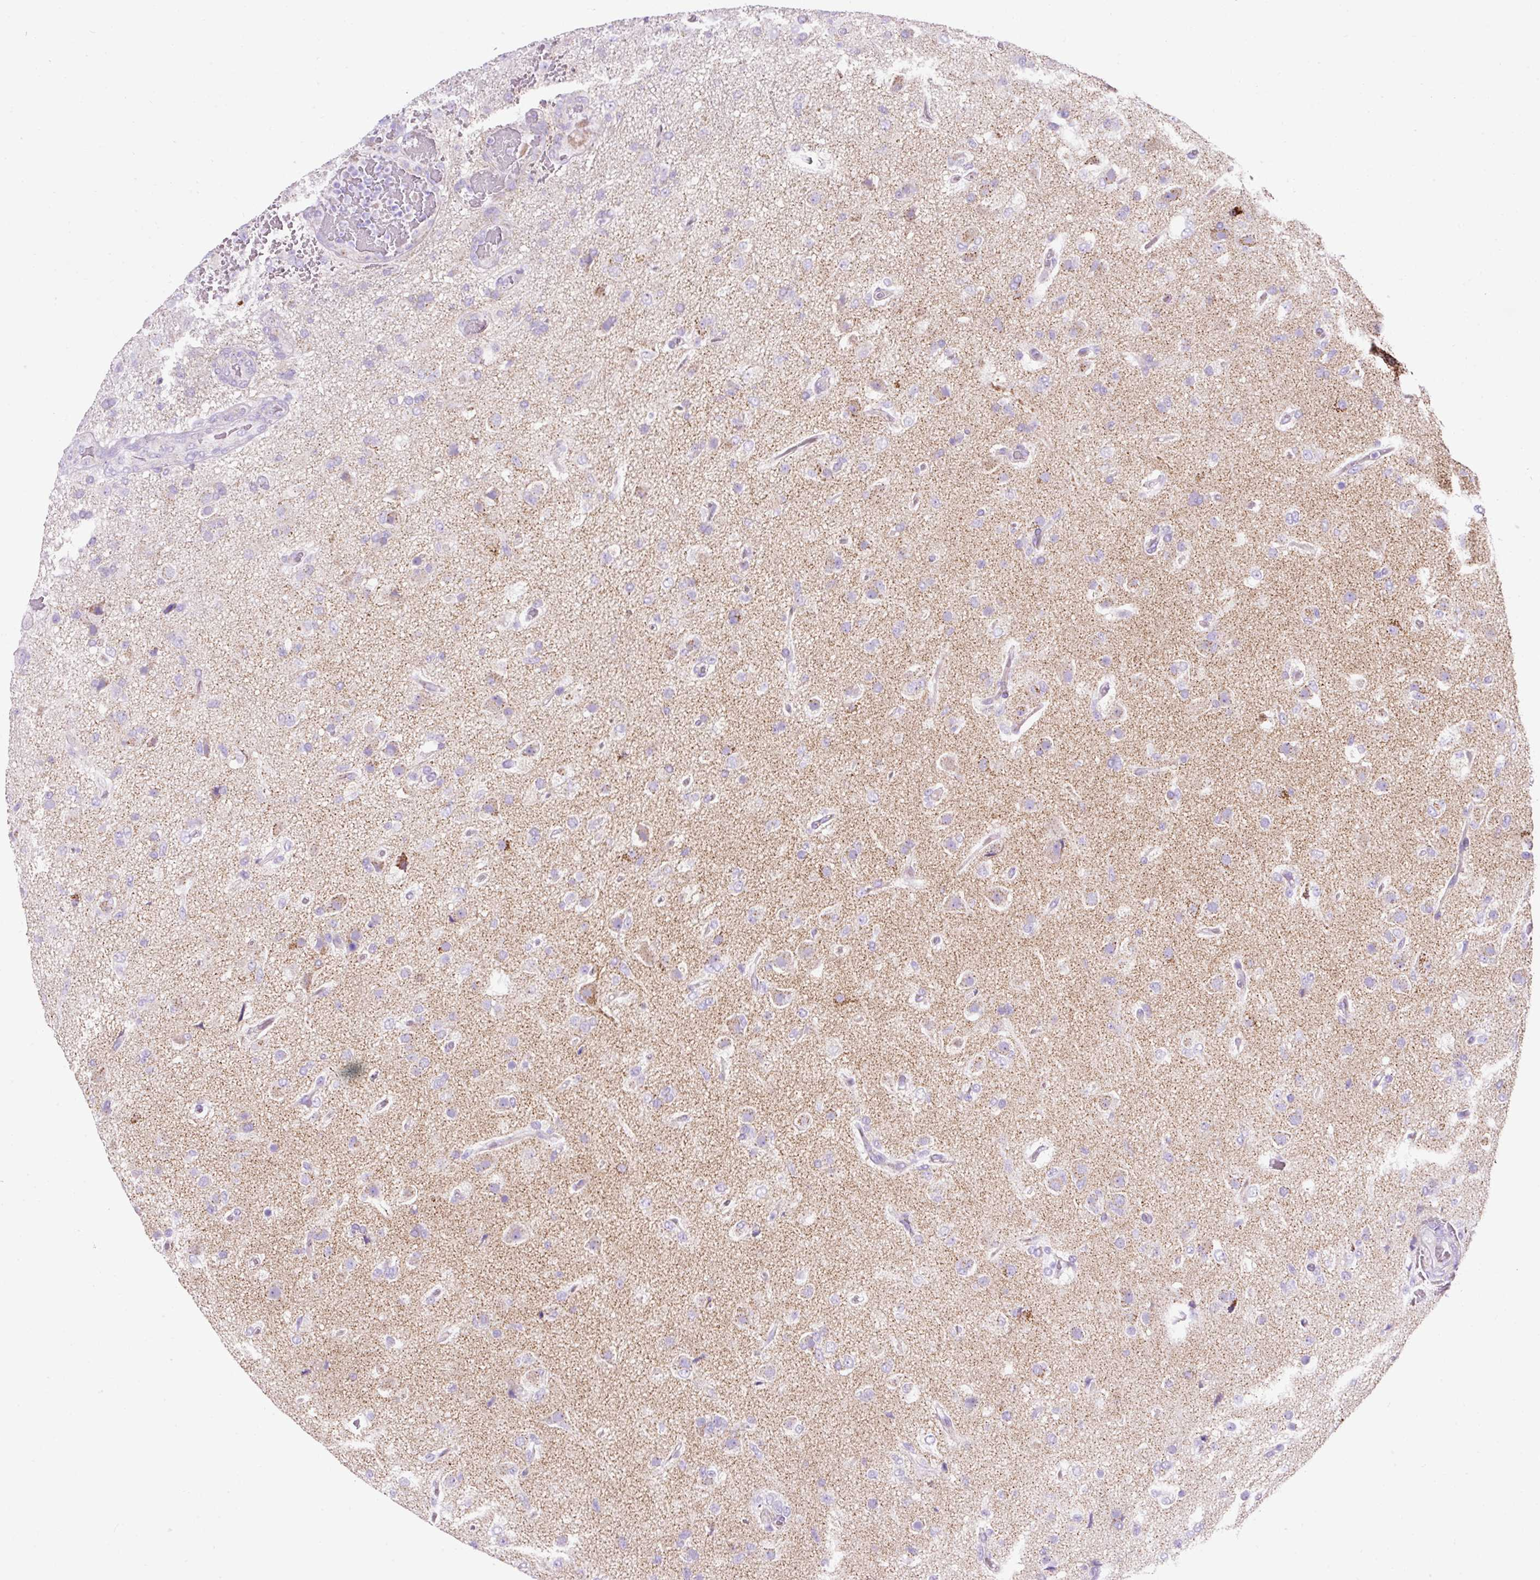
{"staining": {"intensity": "negative", "quantity": "none", "location": "none"}, "tissue": "glioma", "cell_type": "Tumor cells", "image_type": "cancer", "snomed": [{"axis": "morphology", "description": "Glioma, malignant, High grade"}, {"axis": "topography", "description": "Brain"}], "caption": "High power microscopy micrograph of an immunohistochemistry photomicrograph of glioma, revealing no significant expression in tumor cells.", "gene": "PLPP2", "patient": {"sex": "female", "age": 74}}